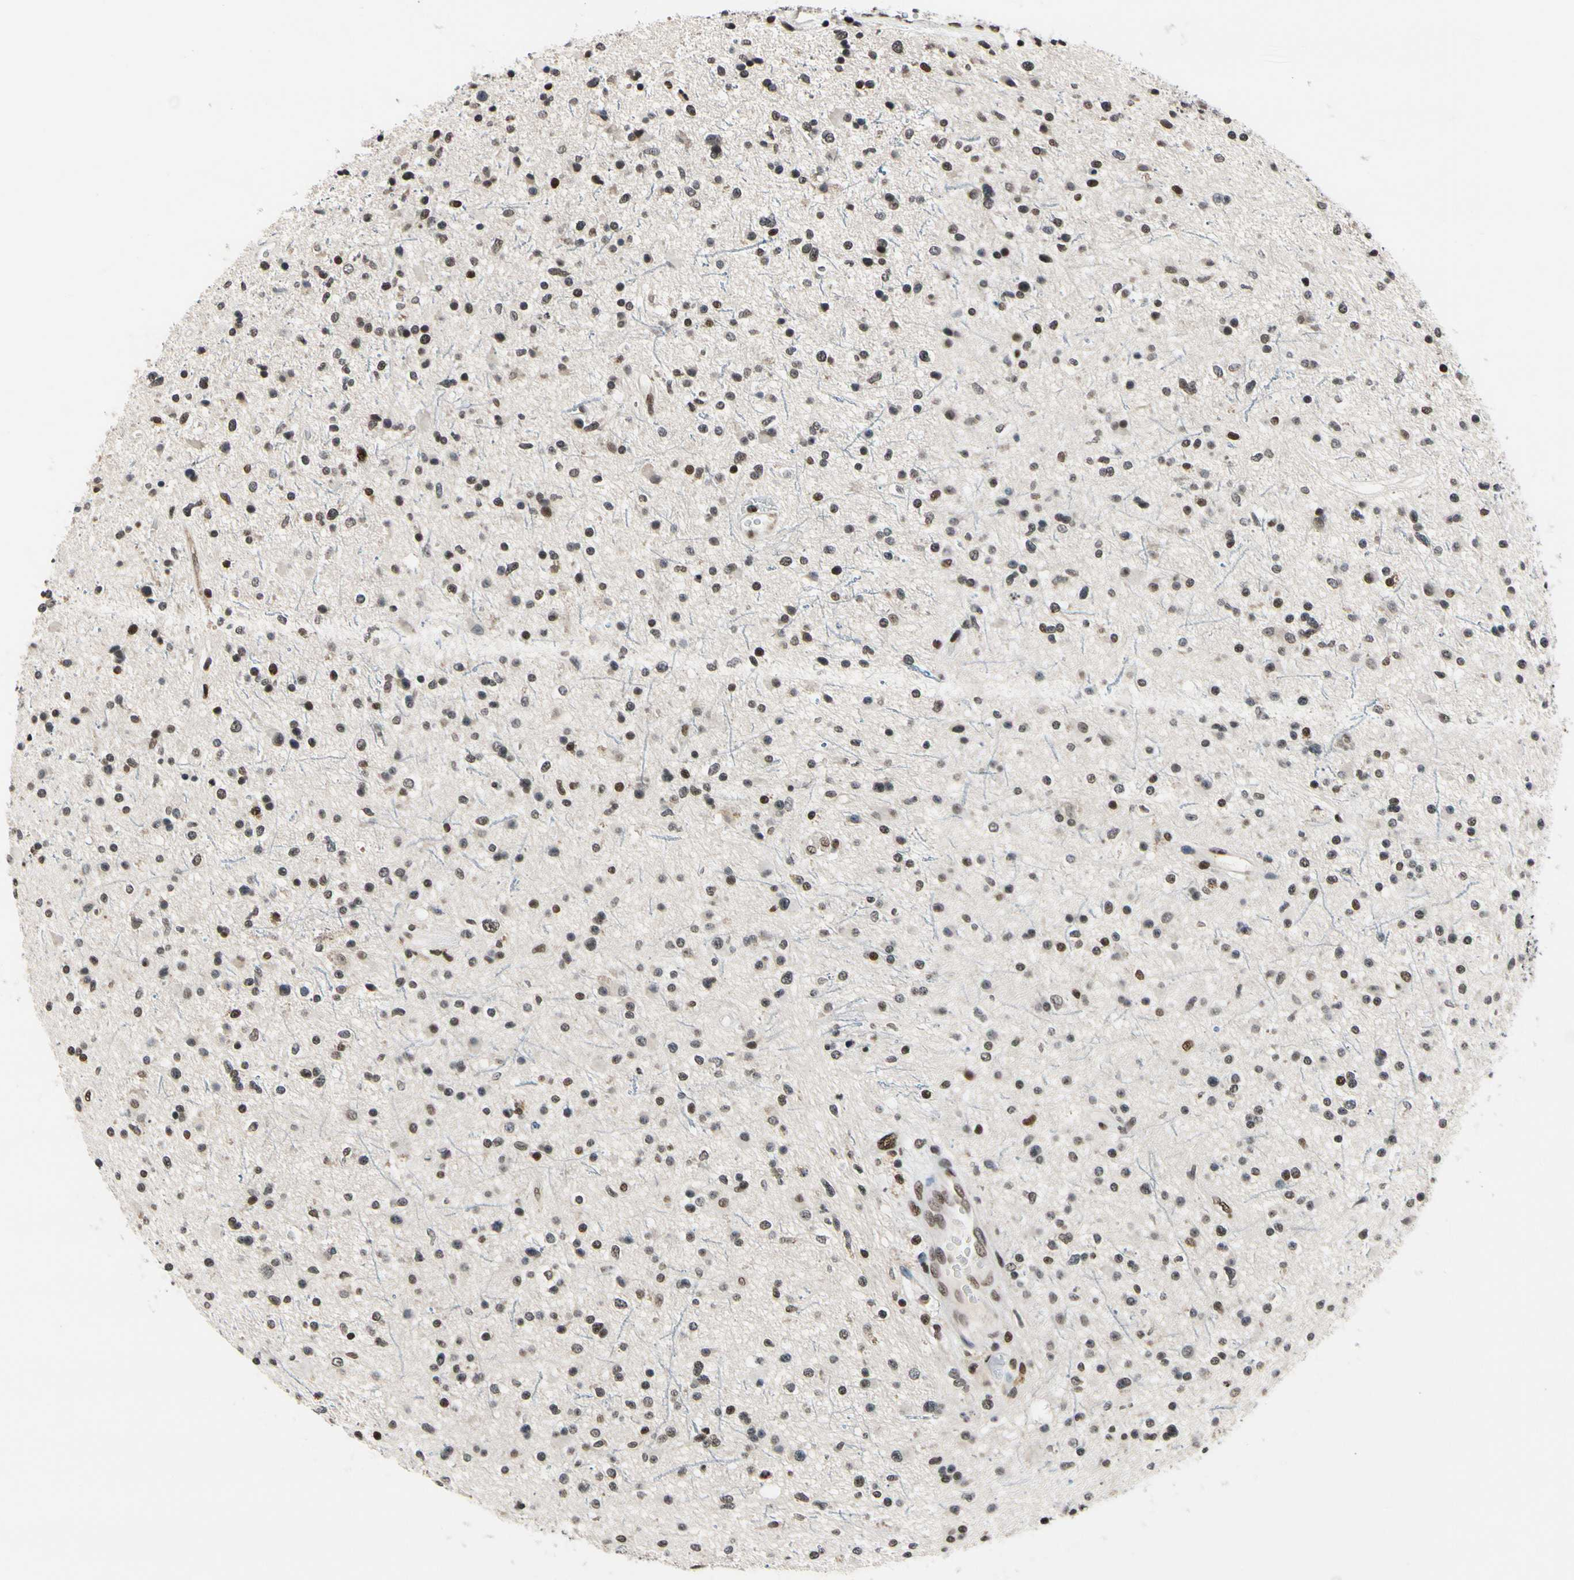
{"staining": {"intensity": "strong", "quantity": "25%-75%", "location": "nuclear"}, "tissue": "glioma", "cell_type": "Tumor cells", "image_type": "cancer", "snomed": [{"axis": "morphology", "description": "Glioma, malignant, High grade"}, {"axis": "topography", "description": "Brain"}], "caption": "Strong nuclear positivity is seen in about 25%-75% of tumor cells in high-grade glioma (malignant).", "gene": "RECQL", "patient": {"sex": "male", "age": 33}}